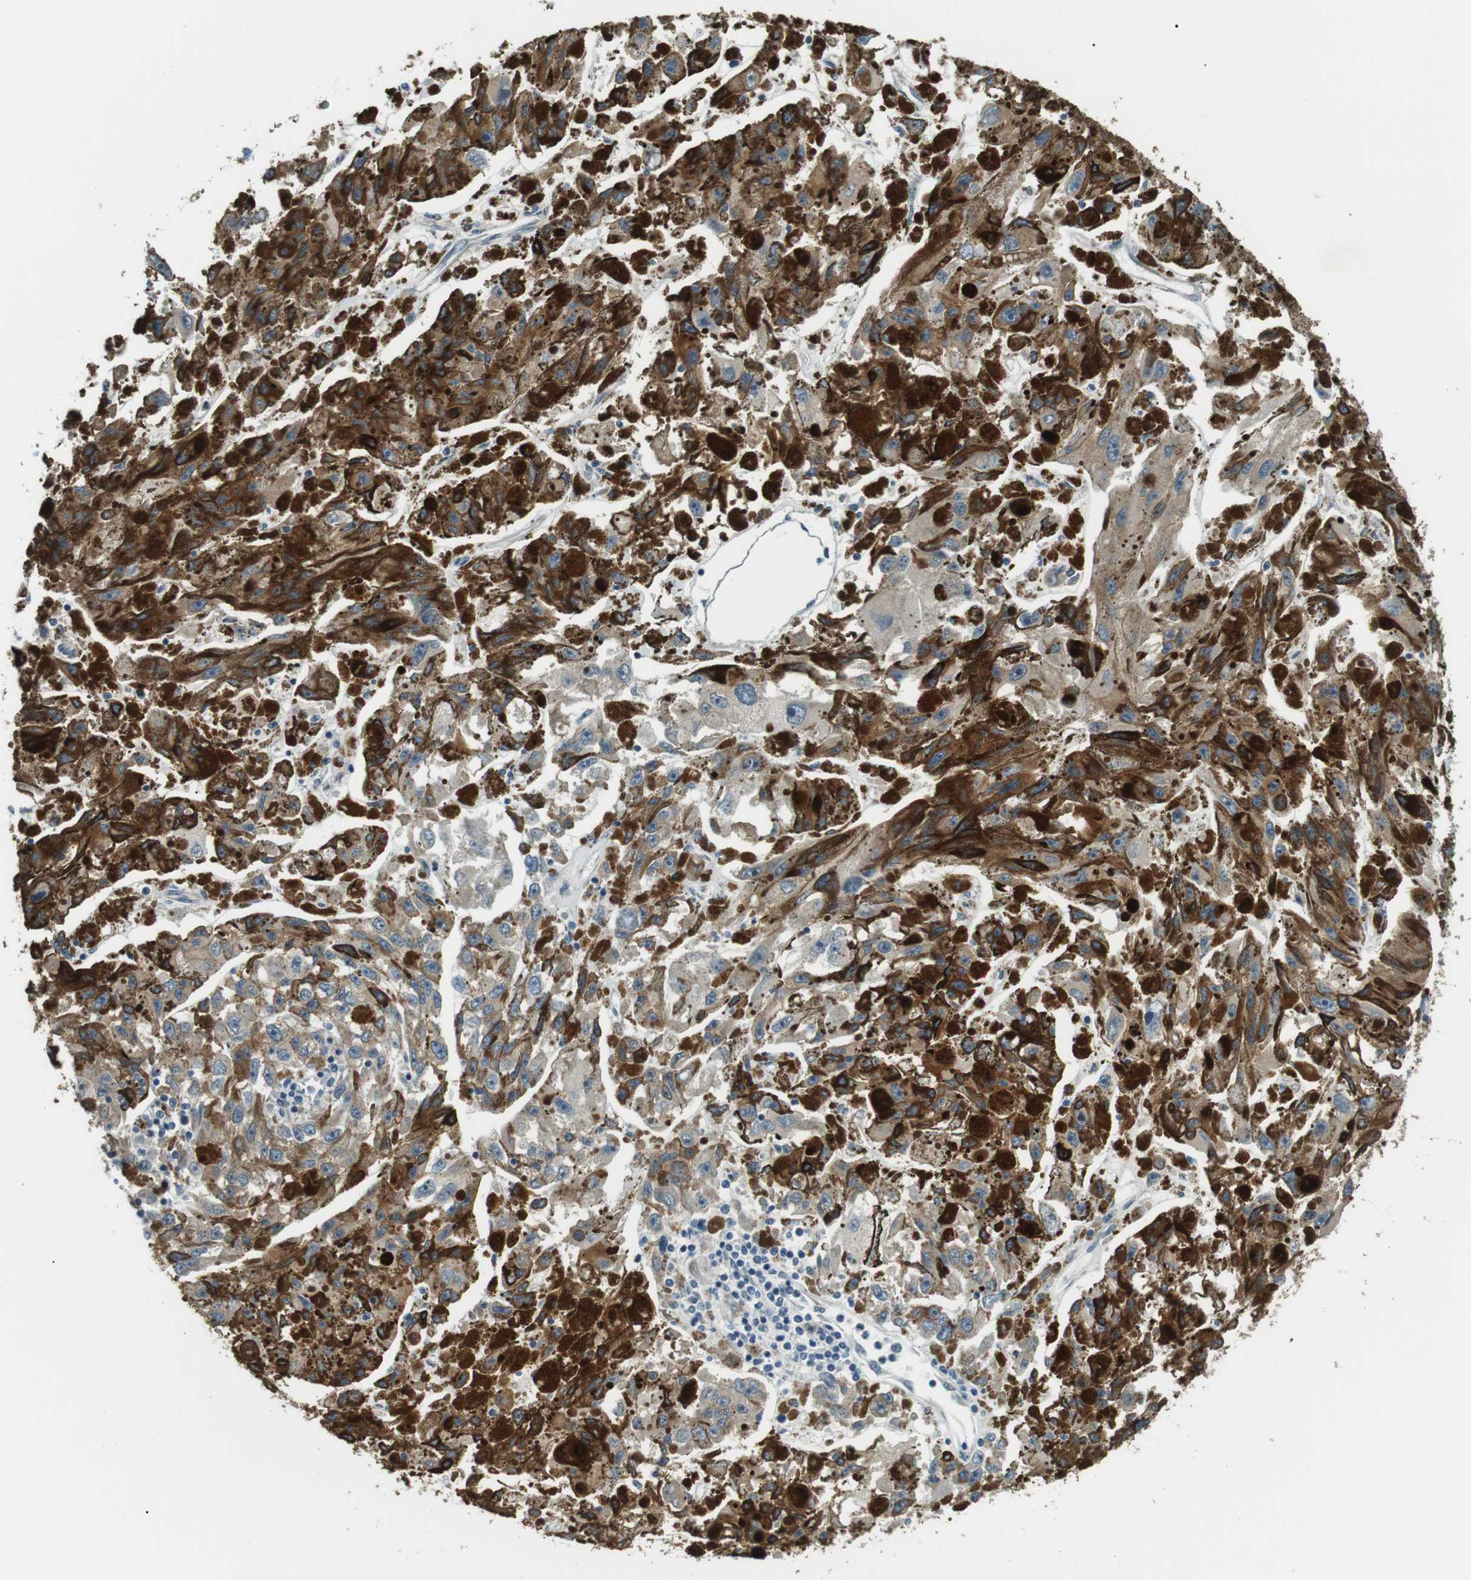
{"staining": {"intensity": "moderate", "quantity": ">75%", "location": "cytoplasmic/membranous"}, "tissue": "melanoma", "cell_type": "Tumor cells", "image_type": "cancer", "snomed": [{"axis": "morphology", "description": "Malignant melanoma, NOS"}, {"axis": "topography", "description": "Skin"}], "caption": "Moderate cytoplasmic/membranous protein positivity is present in approximately >75% of tumor cells in malignant melanoma. Immunohistochemistry (ihc) stains the protein of interest in brown and the nuclei are stained blue.", "gene": "TMEM74", "patient": {"sex": "female", "age": 104}}